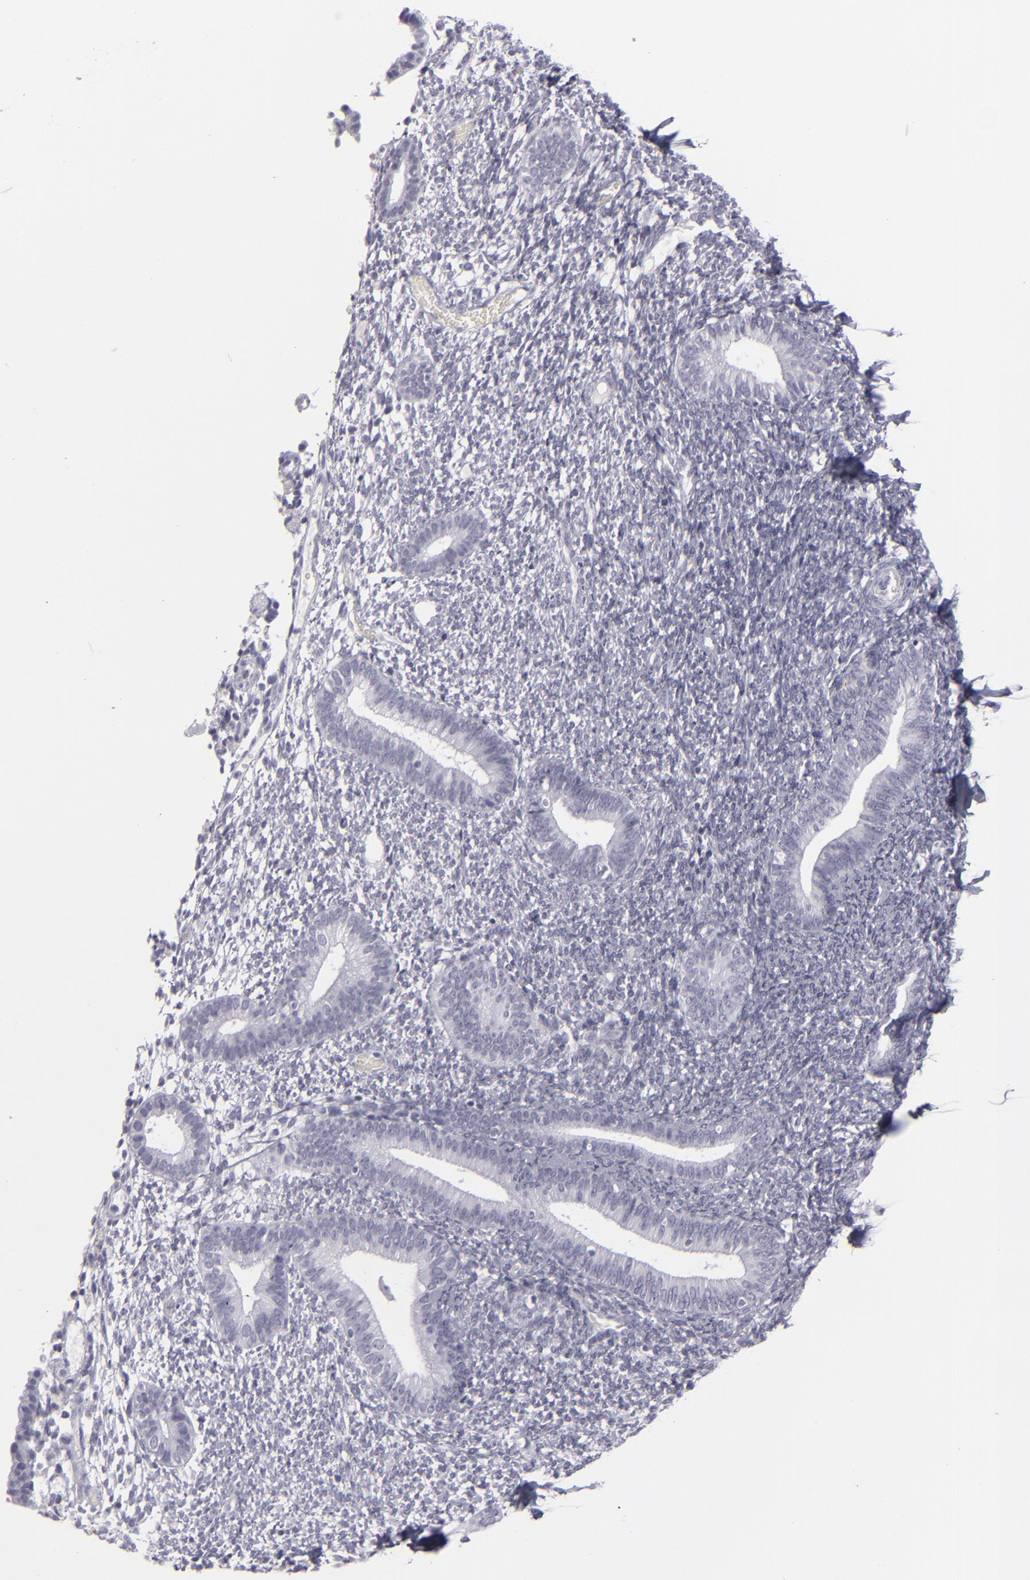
{"staining": {"intensity": "negative", "quantity": "none", "location": "none"}, "tissue": "endometrium", "cell_type": "Cells in endometrial stroma", "image_type": "normal", "snomed": [{"axis": "morphology", "description": "Normal tissue, NOS"}, {"axis": "topography", "description": "Smooth muscle"}, {"axis": "topography", "description": "Endometrium"}], "caption": "Immunohistochemical staining of unremarkable endometrium displays no significant positivity in cells in endometrial stroma.", "gene": "C9", "patient": {"sex": "female", "age": 57}}